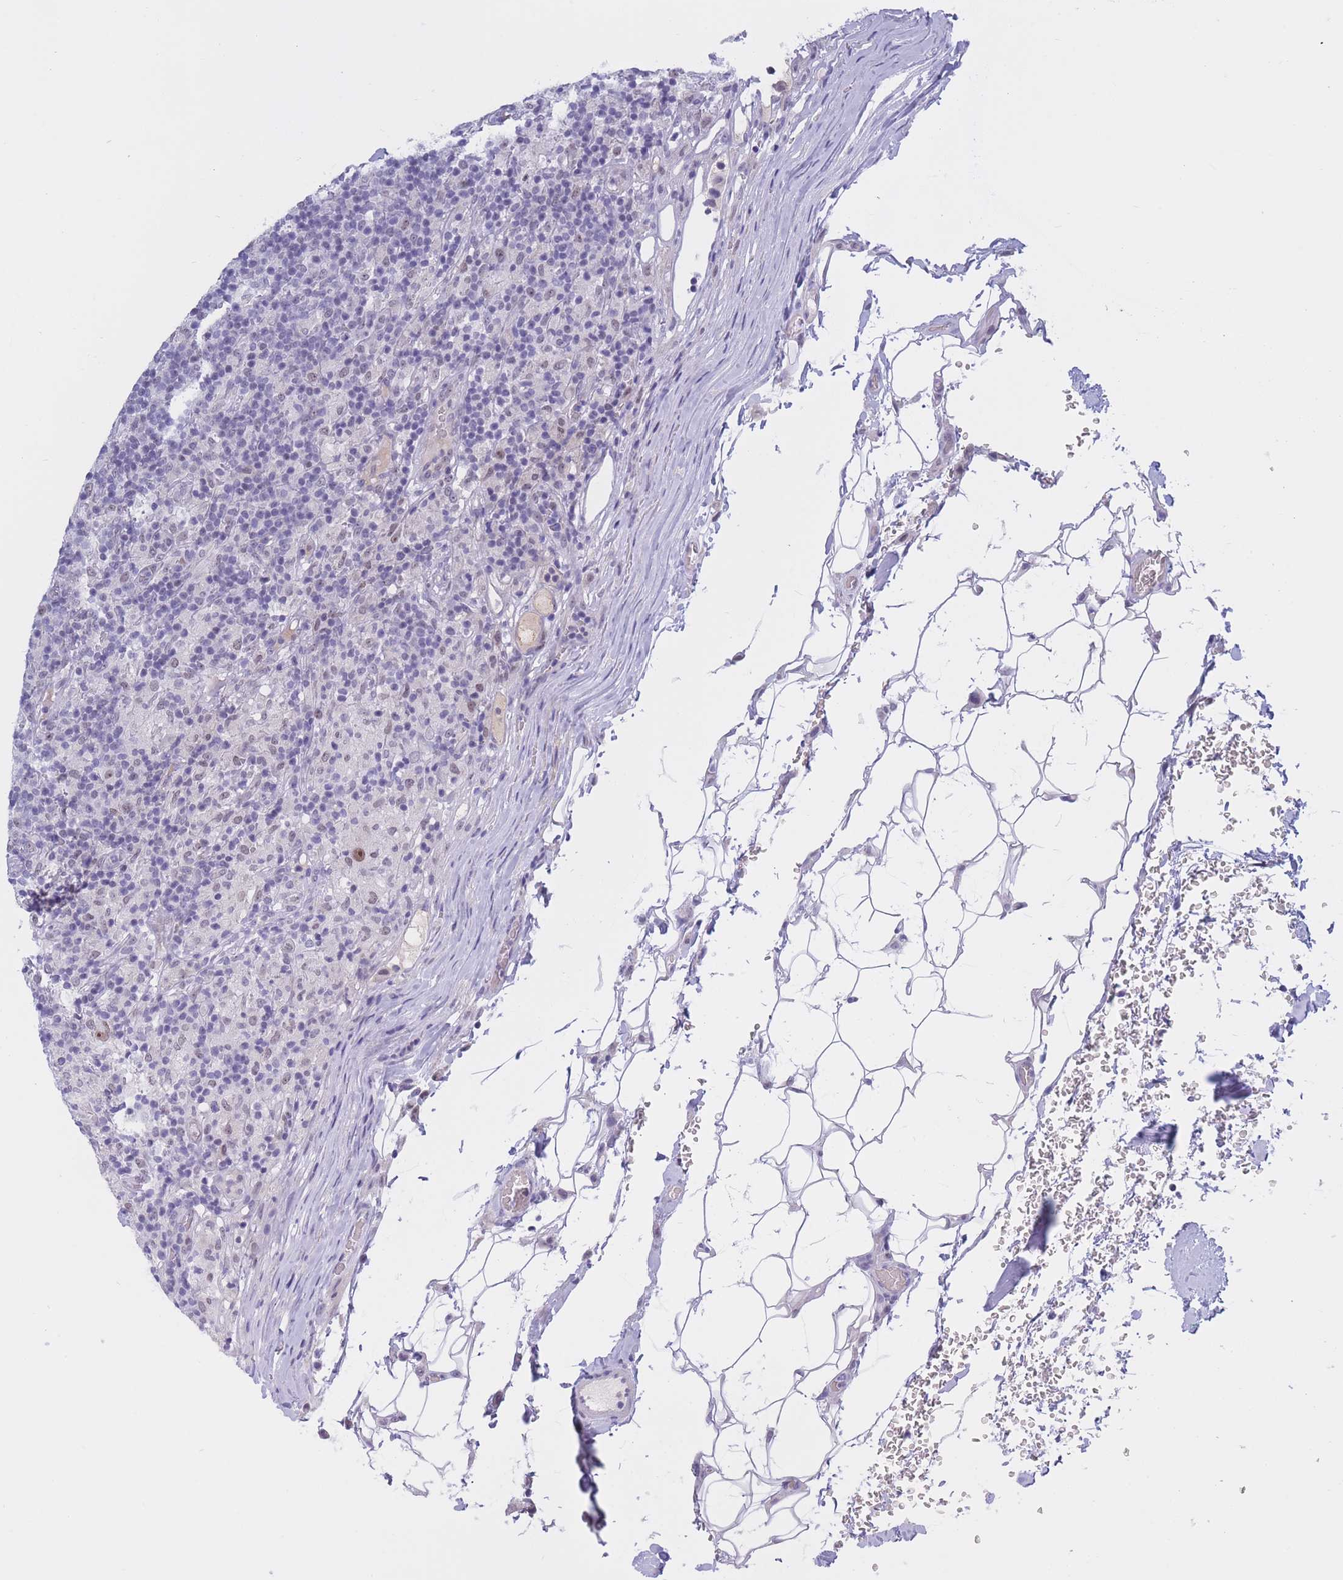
{"staining": {"intensity": "moderate", "quantity": ">75%", "location": "nuclear"}, "tissue": "lymphoma", "cell_type": "Tumor cells", "image_type": "cancer", "snomed": [{"axis": "morphology", "description": "Hodgkin's disease, NOS"}, {"axis": "topography", "description": "Lymph node"}], "caption": "There is medium levels of moderate nuclear staining in tumor cells of Hodgkin's disease, as demonstrated by immunohistochemical staining (brown color).", "gene": "BOP1", "patient": {"sex": "male", "age": 70}}